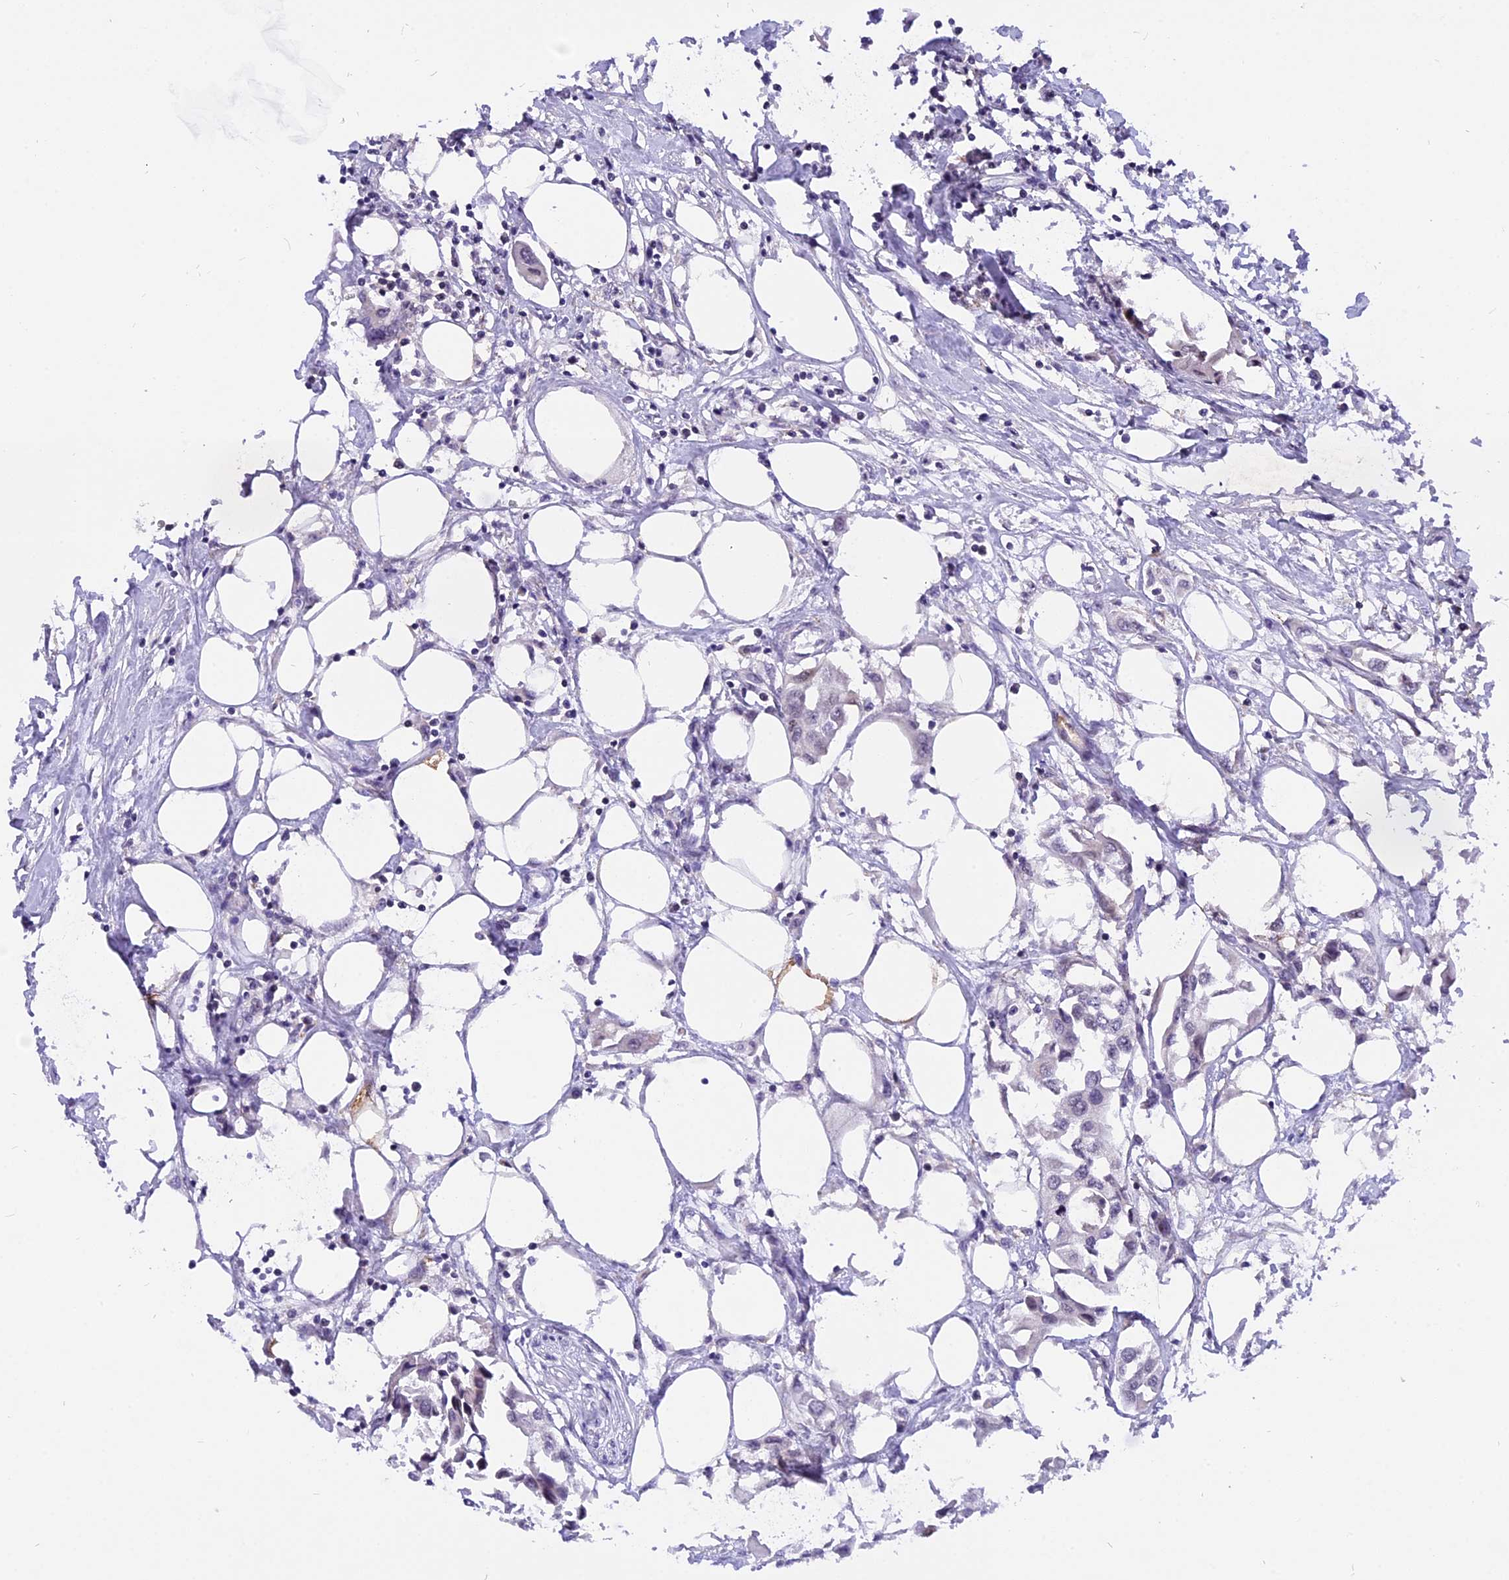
{"staining": {"intensity": "negative", "quantity": "none", "location": "none"}, "tissue": "urothelial cancer", "cell_type": "Tumor cells", "image_type": "cancer", "snomed": [{"axis": "morphology", "description": "Urothelial carcinoma, High grade"}, {"axis": "topography", "description": "Urinary bladder"}], "caption": "DAB (3,3'-diaminobenzidine) immunohistochemical staining of human urothelial cancer demonstrates no significant expression in tumor cells.", "gene": "TADA3", "patient": {"sex": "male", "age": 64}}